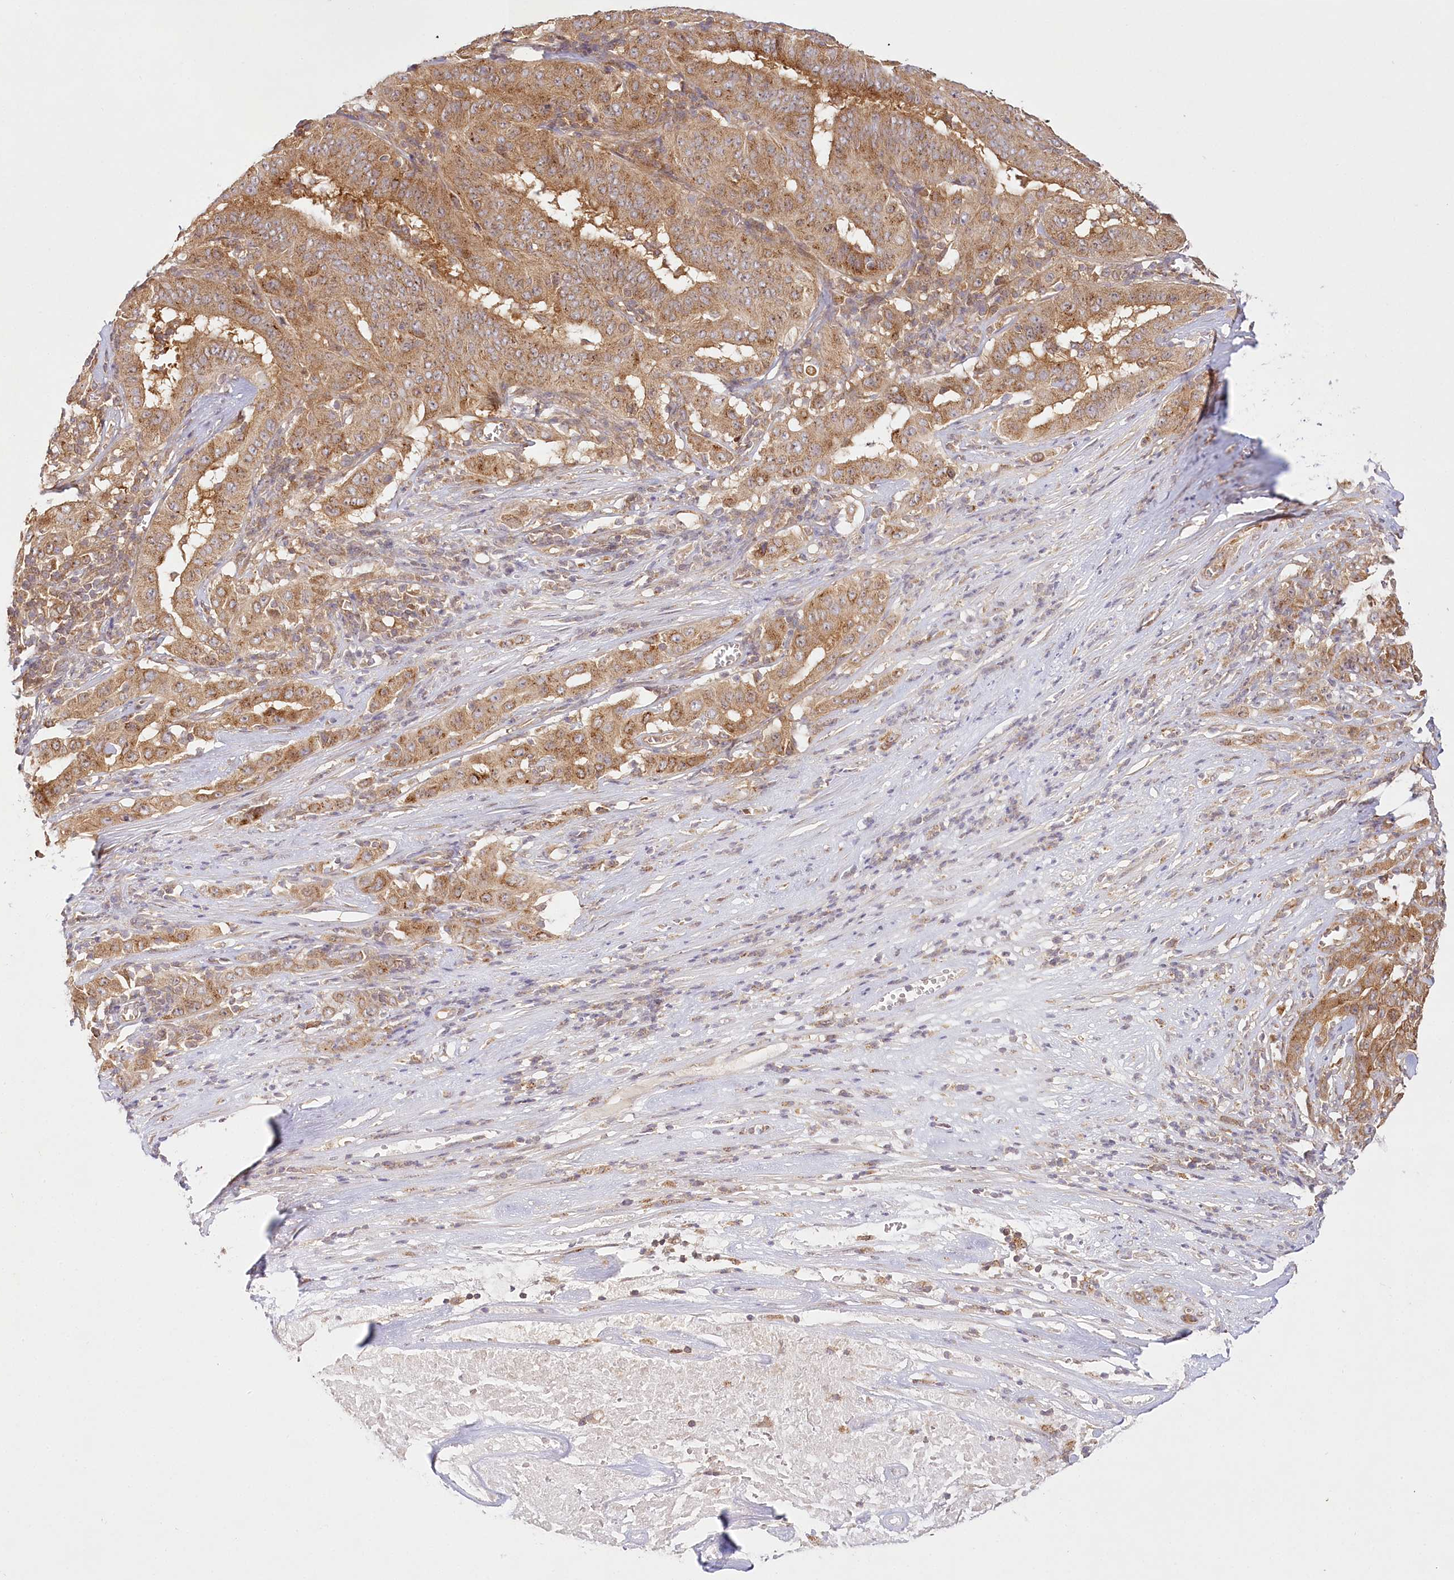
{"staining": {"intensity": "moderate", "quantity": ">75%", "location": "cytoplasmic/membranous"}, "tissue": "pancreatic cancer", "cell_type": "Tumor cells", "image_type": "cancer", "snomed": [{"axis": "morphology", "description": "Adenocarcinoma, NOS"}, {"axis": "topography", "description": "Pancreas"}], "caption": "A micrograph of adenocarcinoma (pancreatic) stained for a protein shows moderate cytoplasmic/membranous brown staining in tumor cells.", "gene": "INPP4B", "patient": {"sex": "male", "age": 63}}